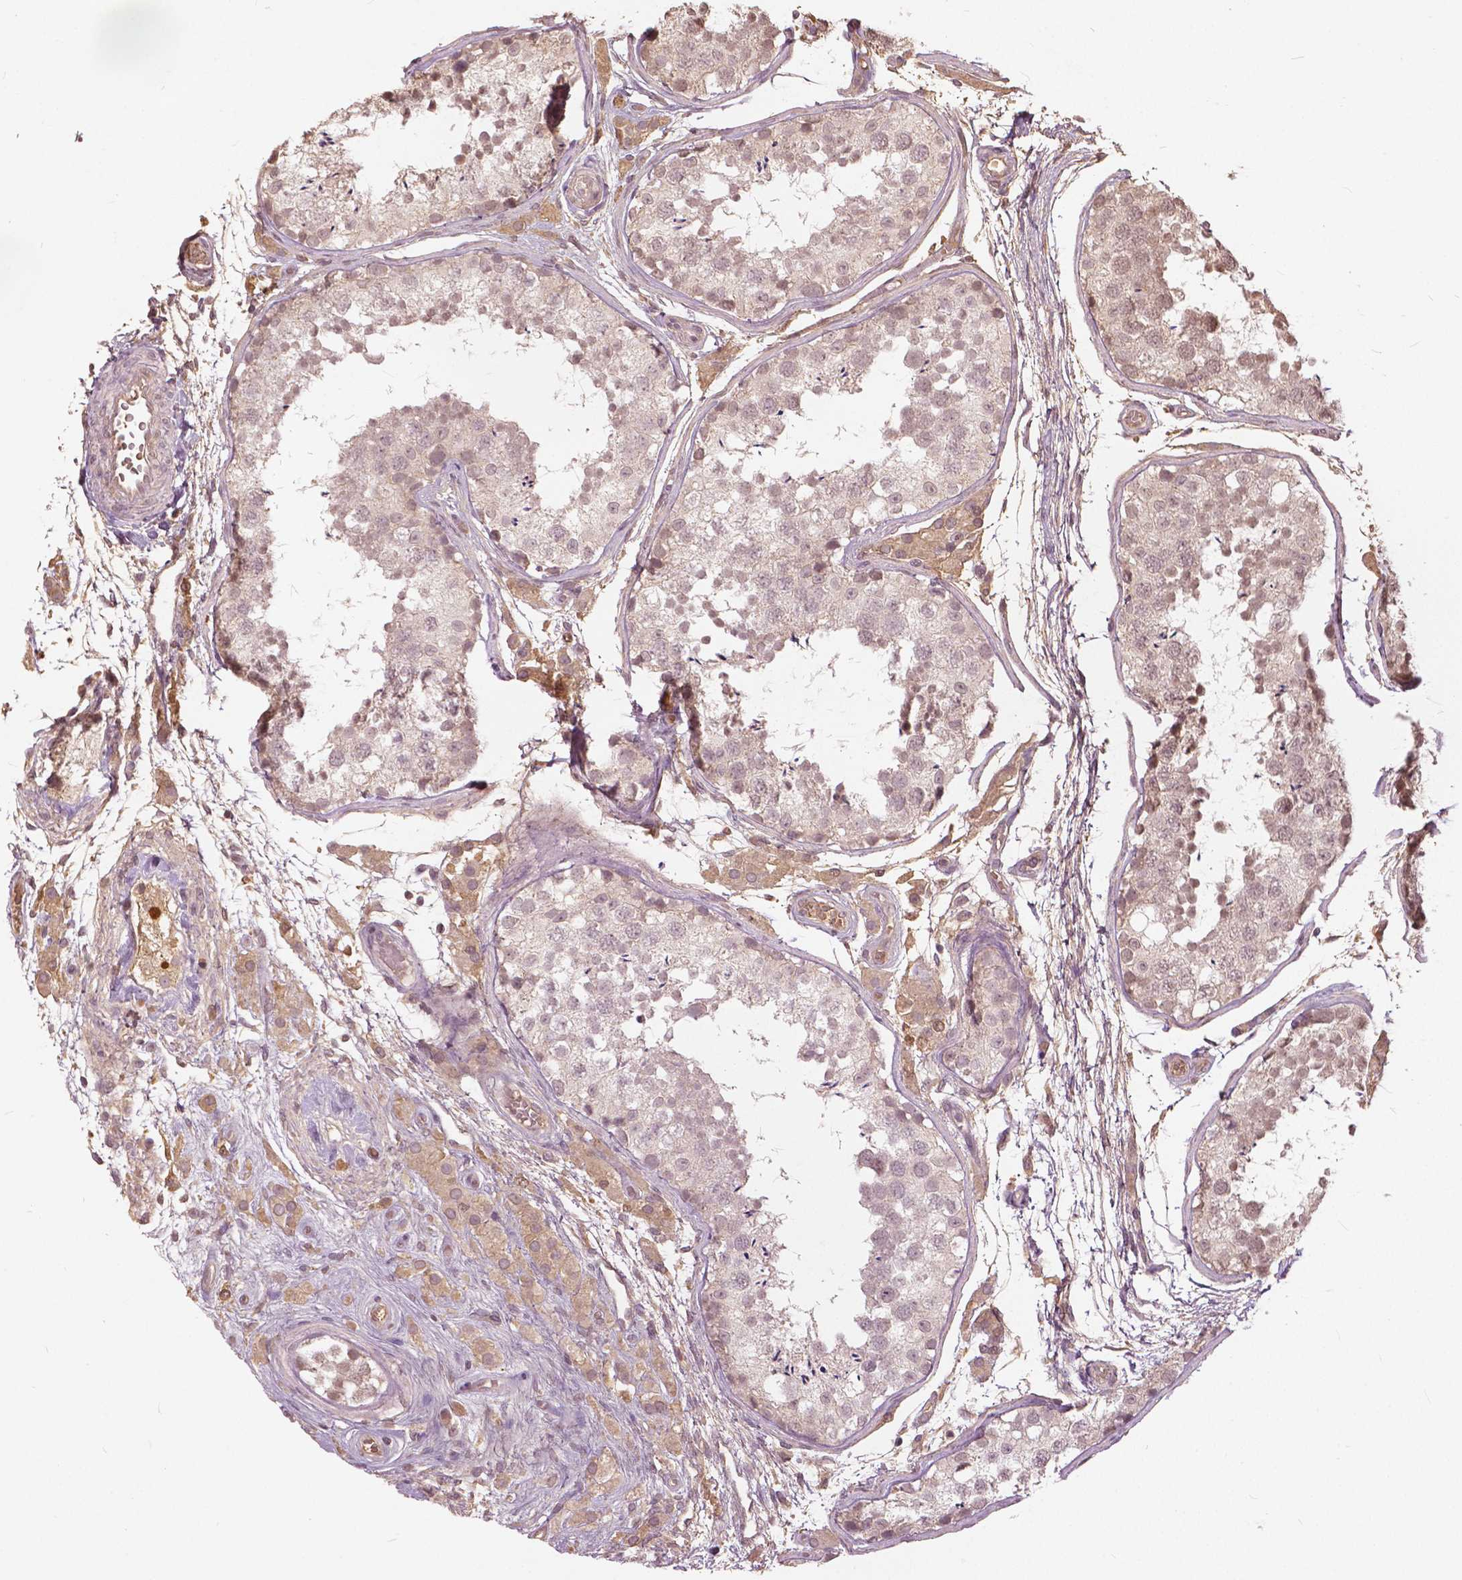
{"staining": {"intensity": "weak", "quantity": "25%-75%", "location": "nuclear"}, "tissue": "testis", "cell_type": "Cells in seminiferous ducts", "image_type": "normal", "snomed": [{"axis": "morphology", "description": "Normal tissue, NOS"}, {"axis": "morphology", "description": "Seminoma, NOS"}, {"axis": "topography", "description": "Testis"}], "caption": "This is a micrograph of immunohistochemistry (IHC) staining of normal testis, which shows weak expression in the nuclear of cells in seminiferous ducts.", "gene": "ANGPTL4", "patient": {"sex": "male", "age": 29}}